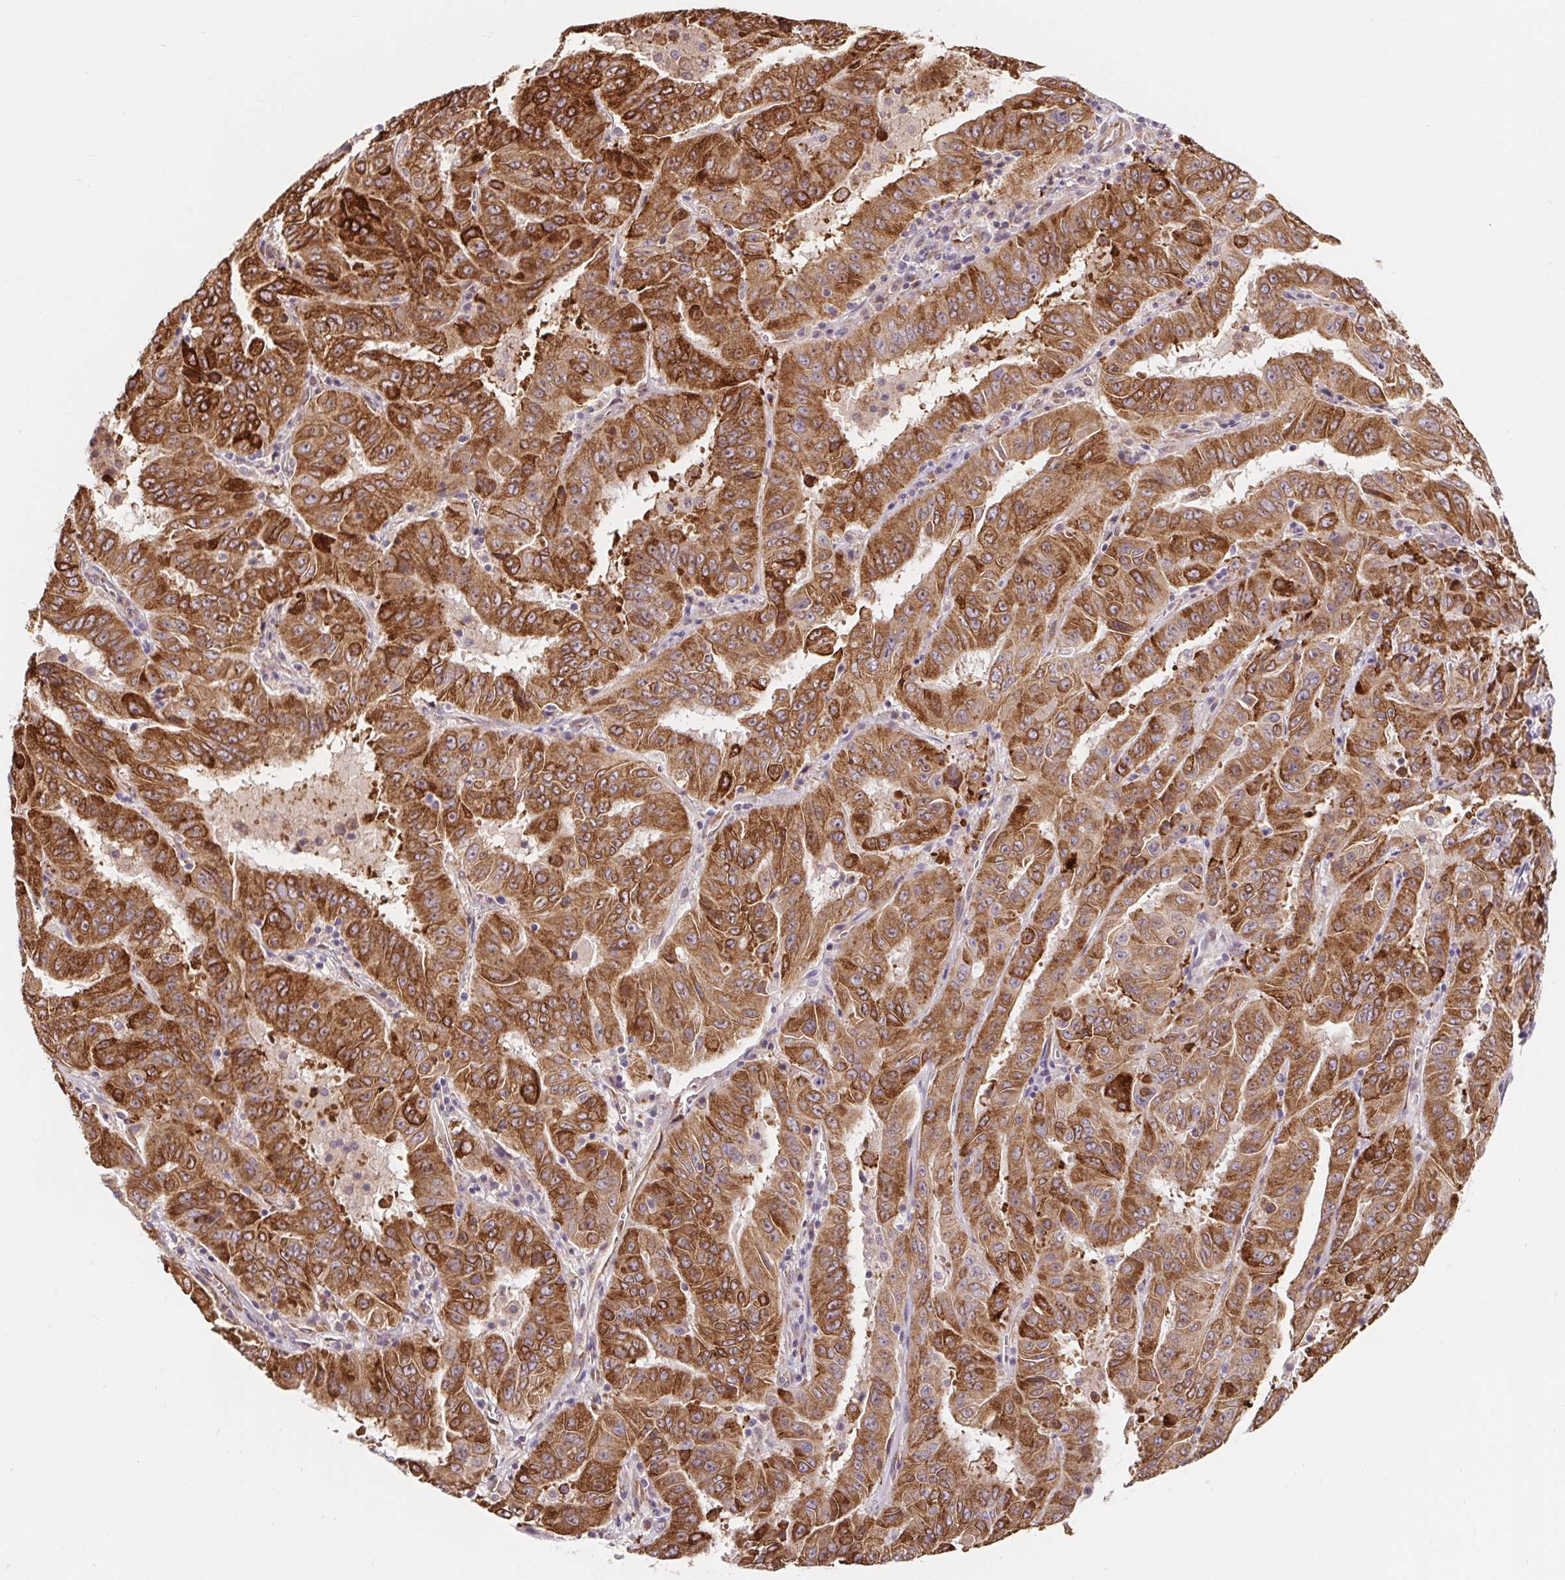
{"staining": {"intensity": "moderate", "quantity": ">75%", "location": "cytoplasmic/membranous"}, "tissue": "pancreatic cancer", "cell_type": "Tumor cells", "image_type": "cancer", "snomed": [{"axis": "morphology", "description": "Adenocarcinoma, NOS"}, {"axis": "topography", "description": "Pancreas"}], "caption": "Brown immunohistochemical staining in human adenocarcinoma (pancreatic) reveals moderate cytoplasmic/membranous positivity in about >75% of tumor cells.", "gene": "LYPD5", "patient": {"sex": "male", "age": 63}}